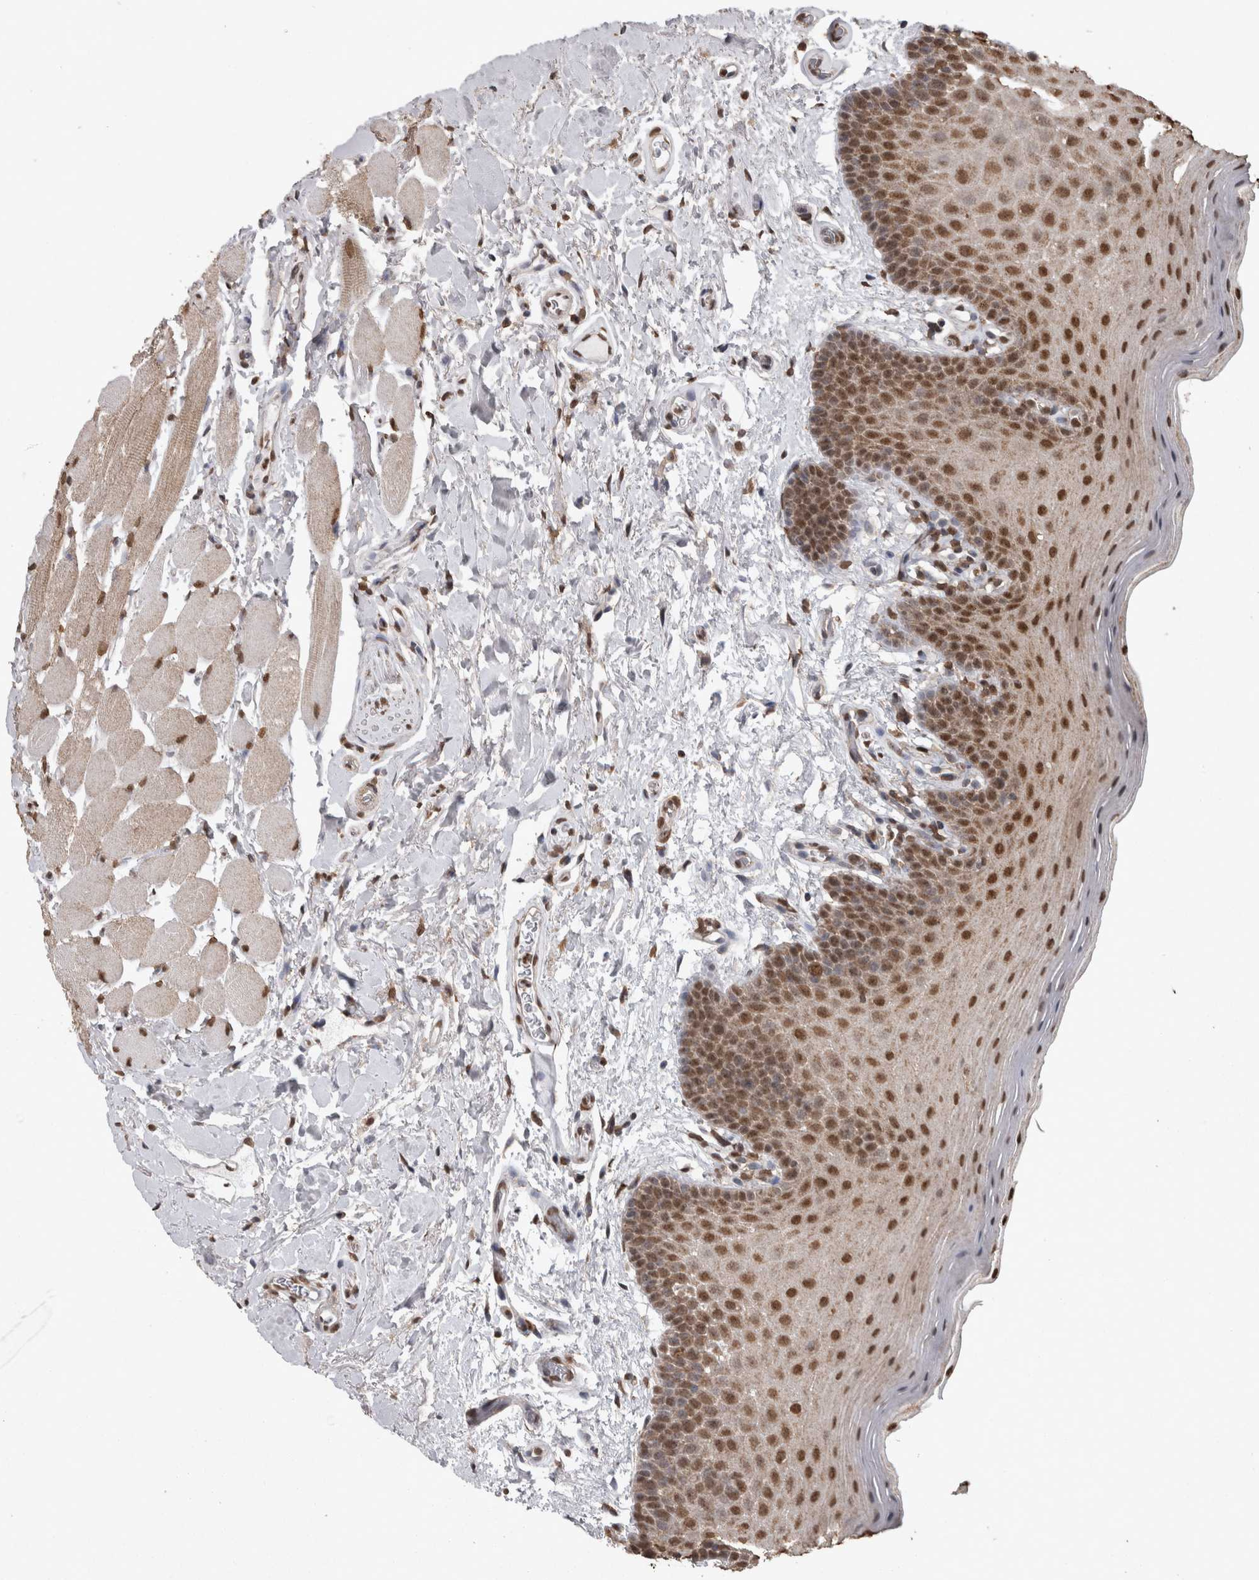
{"staining": {"intensity": "strong", "quantity": "25%-75%", "location": "nuclear"}, "tissue": "oral mucosa", "cell_type": "Squamous epithelial cells", "image_type": "normal", "snomed": [{"axis": "morphology", "description": "Normal tissue, NOS"}, {"axis": "topography", "description": "Oral tissue"}], "caption": "About 25%-75% of squamous epithelial cells in unremarkable oral mucosa demonstrate strong nuclear protein expression as visualized by brown immunohistochemical staining.", "gene": "SMAD7", "patient": {"sex": "male", "age": 62}}